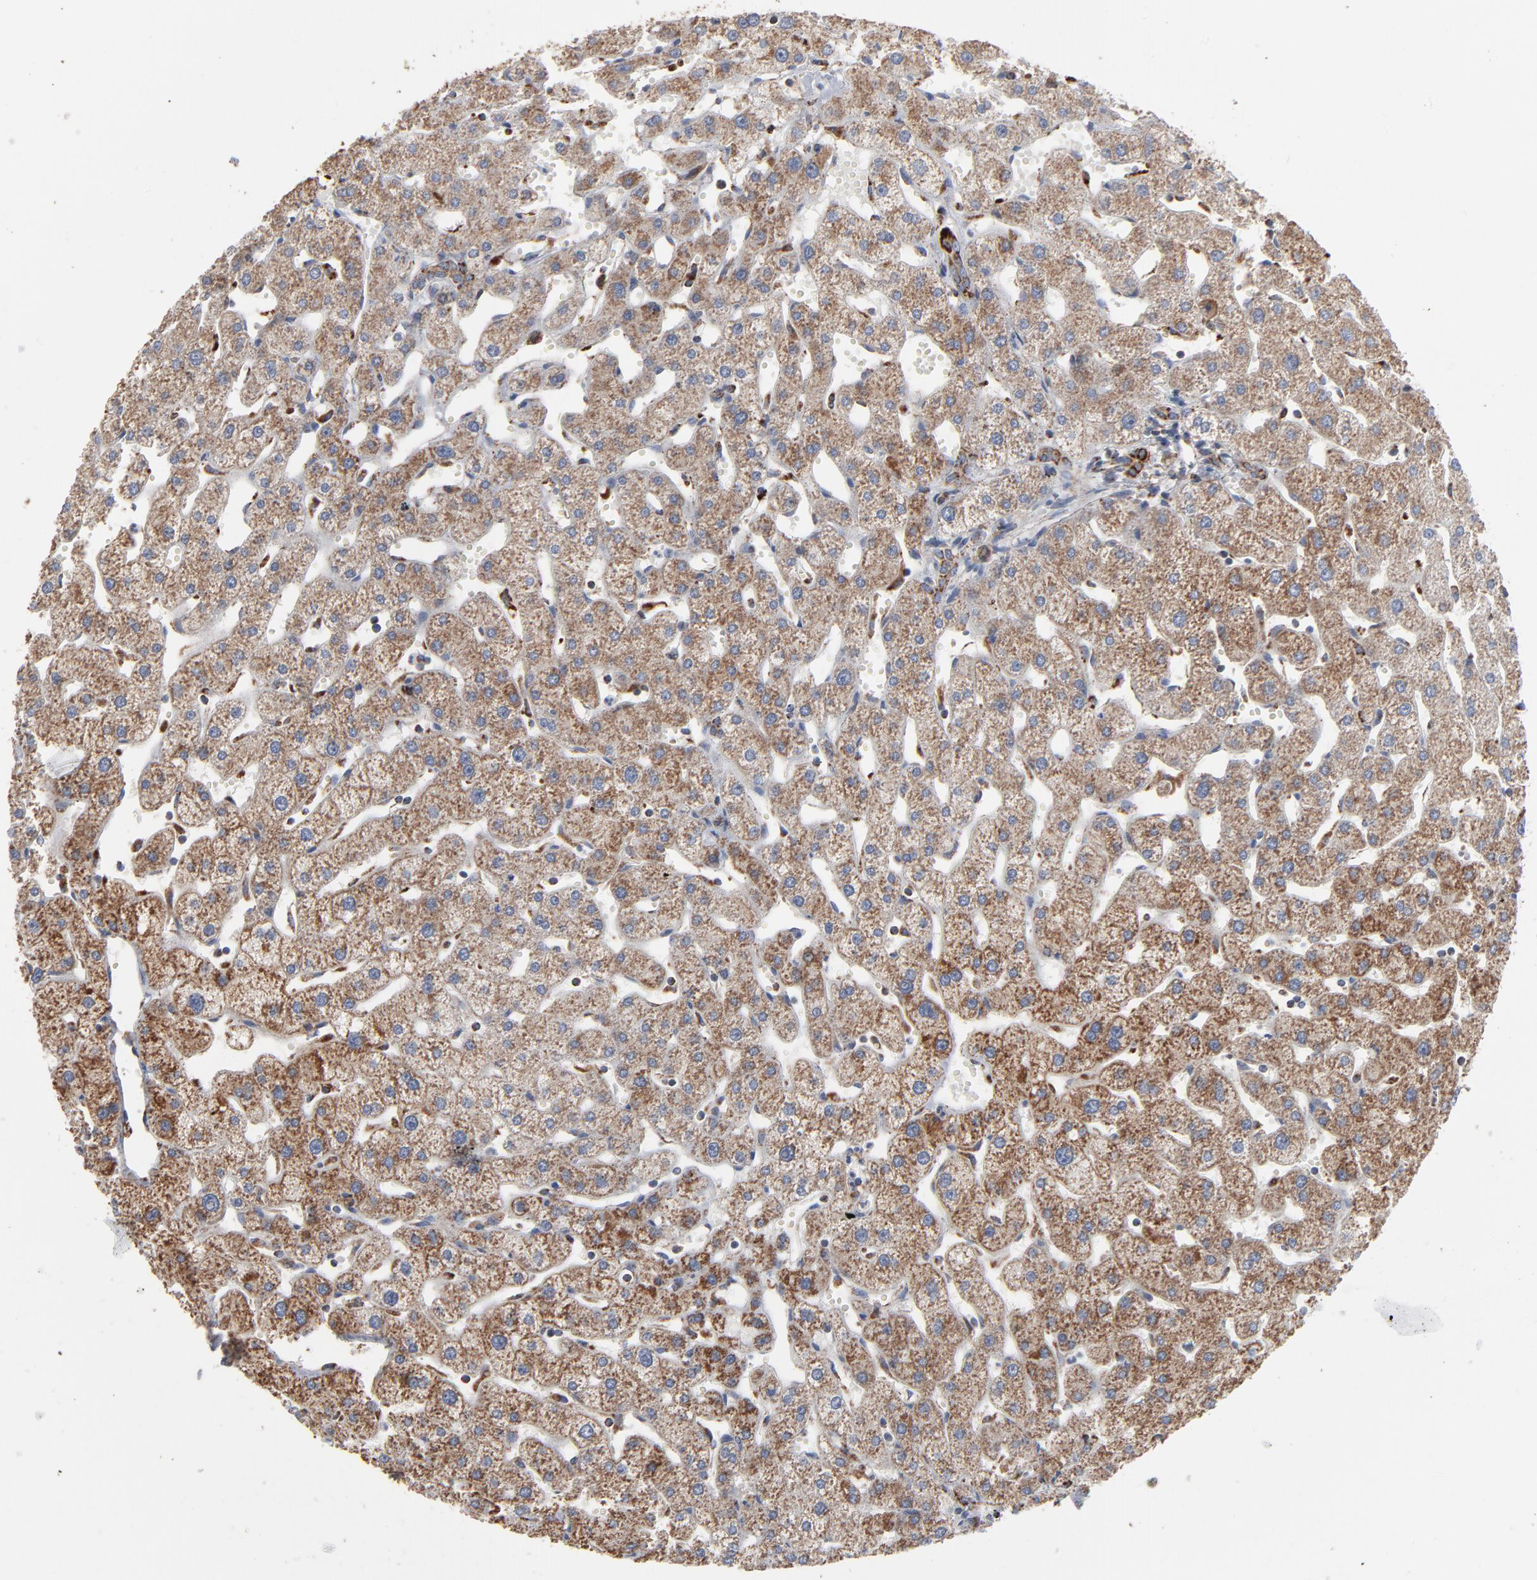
{"staining": {"intensity": "strong", "quantity": ">75%", "location": "cytoplasmic/membranous"}, "tissue": "liver", "cell_type": "Cholangiocytes", "image_type": "normal", "snomed": [{"axis": "morphology", "description": "Normal tissue, NOS"}, {"axis": "topography", "description": "Liver"}], "caption": "Immunohistochemical staining of normal human liver demonstrates strong cytoplasmic/membranous protein staining in approximately >75% of cholangiocytes.", "gene": "UQCRC1", "patient": {"sex": "male", "age": 67}}